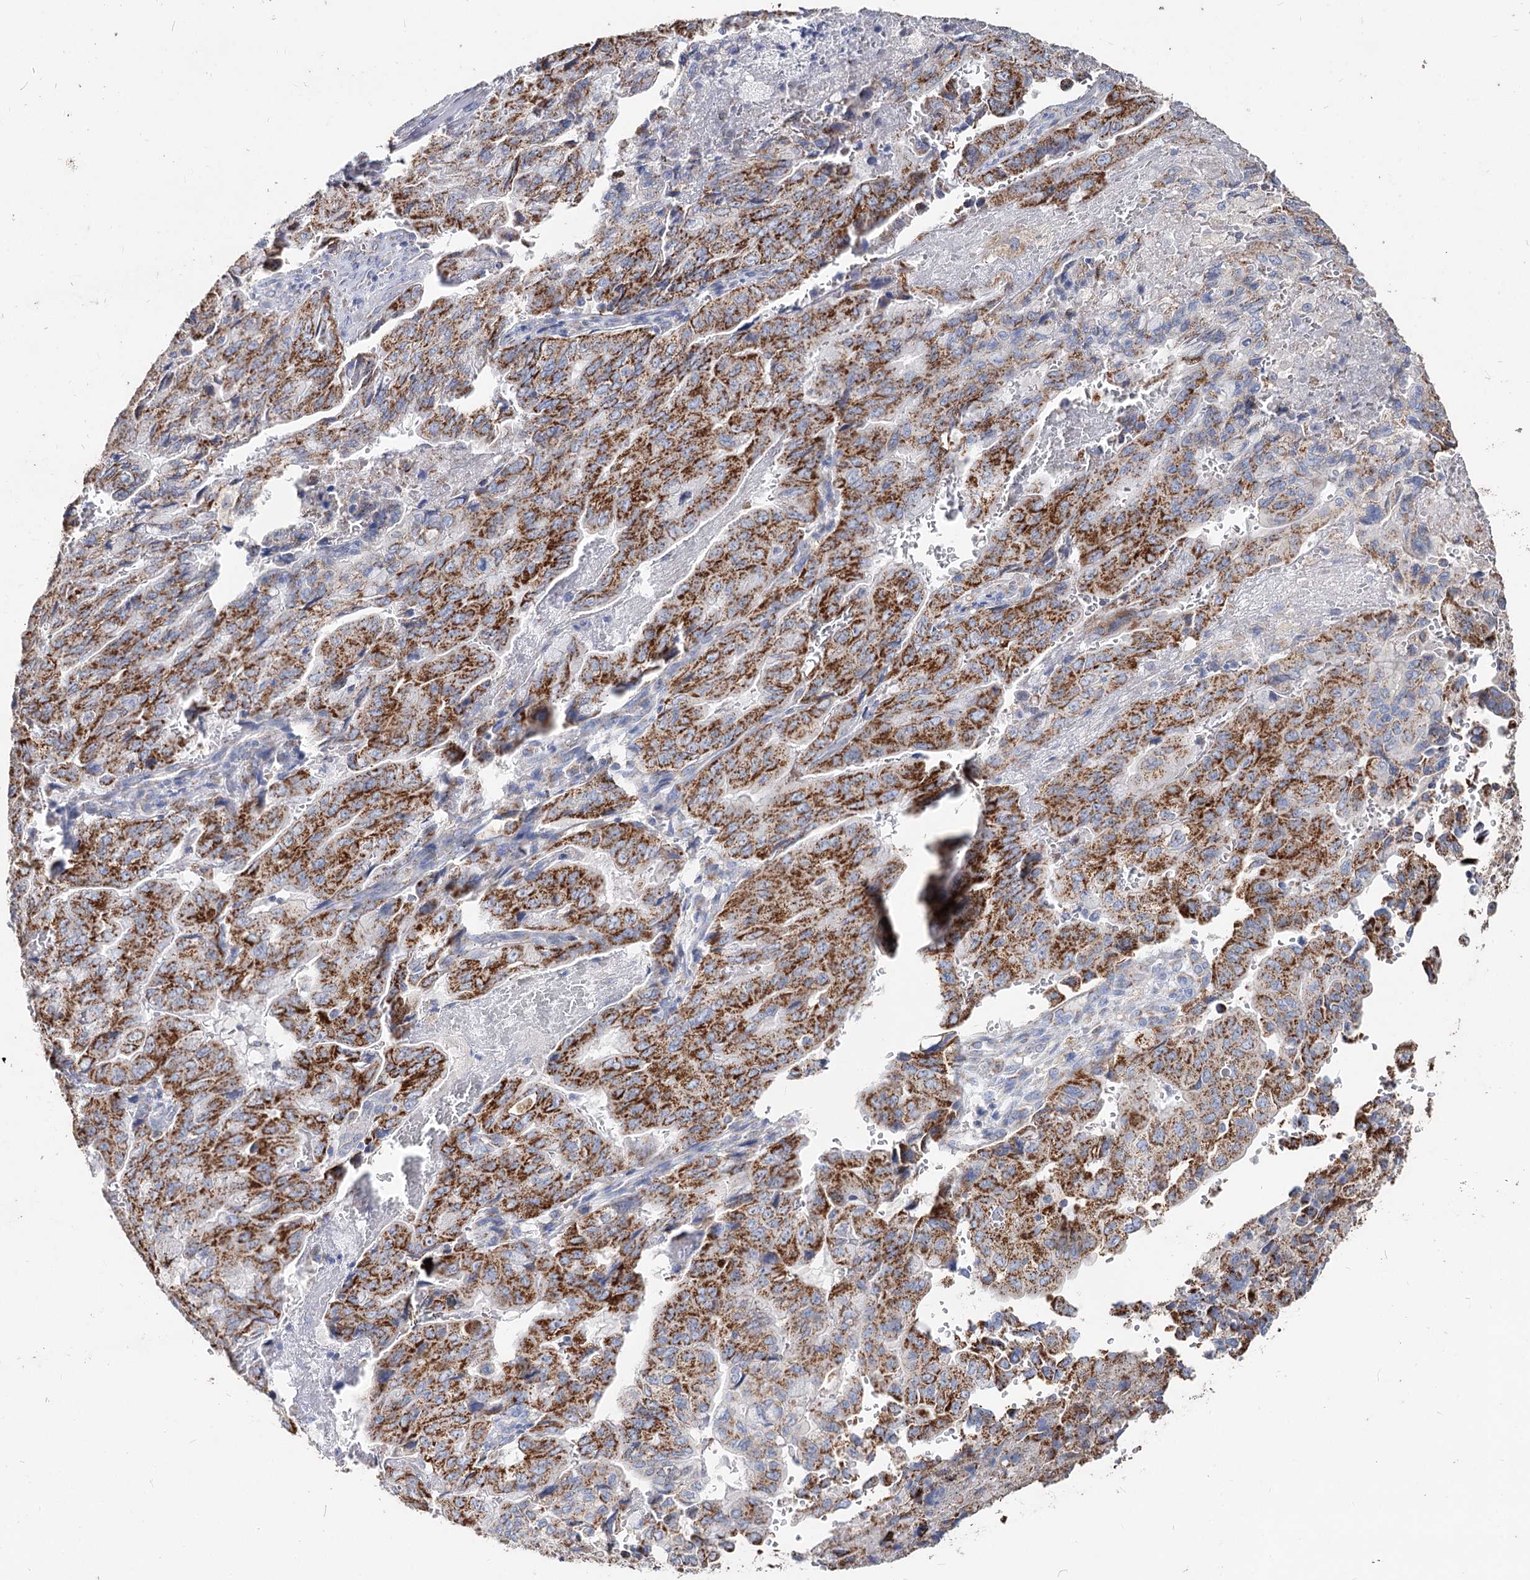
{"staining": {"intensity": "strong", "quantity": ">75%", "location": "cytoplasmic/membranous"}, "tissue": "pancreatic cancer", "cell_type": "Tumor cells", "image_type": "cancer", "snomed": [{"axis": "morphology", "description": "Adenocarcinoma, NOS"}, {"axis": "topography", "description": "Pancreas"}], "caption": "About >75% of tumor cells in pancreatic adenocarcinoma display strong cytoplasmic/membranous protein positivity as visualized by brown immunohistochemical staining.", "gene": "MCCC2", "patient": {"sex": "male", "age": 51}}